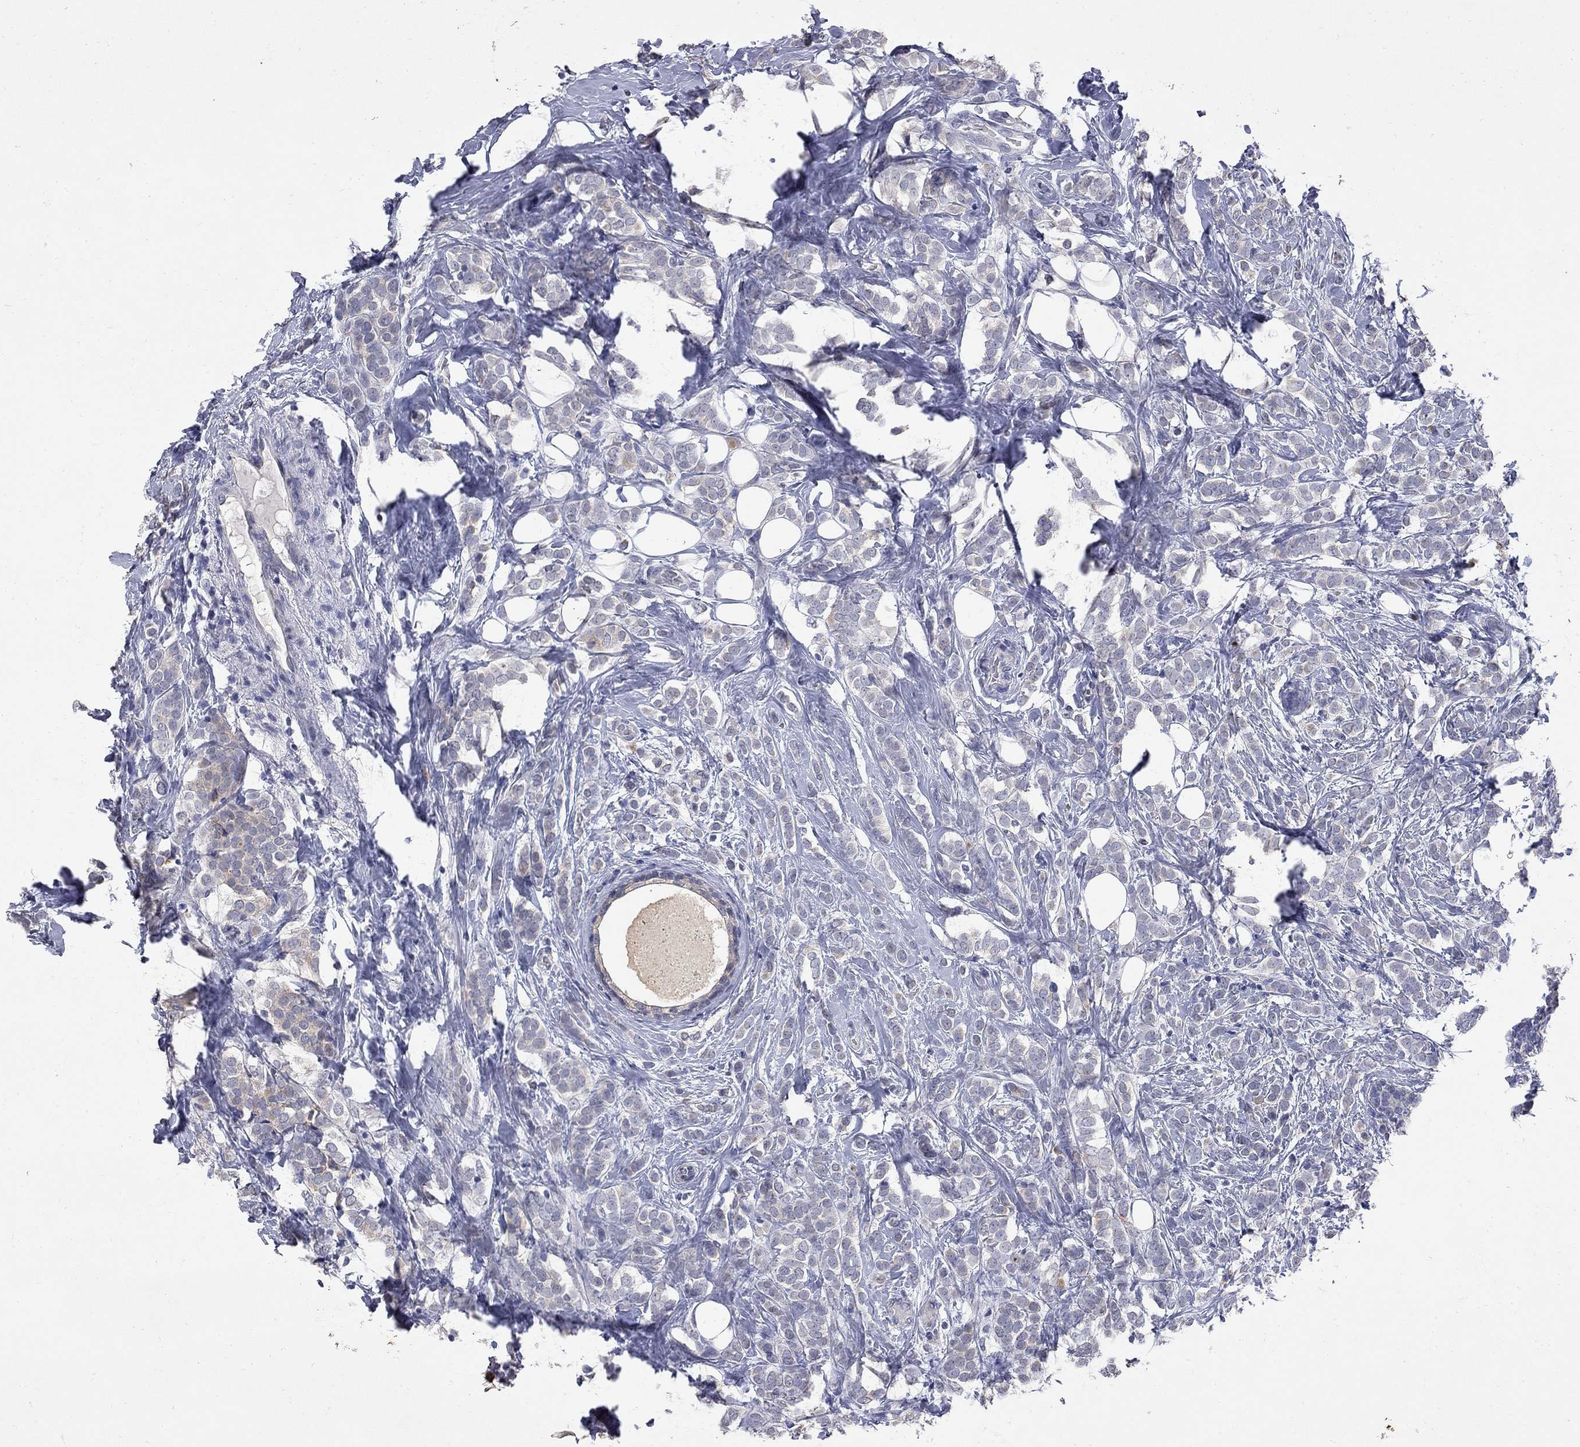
{"staining": {"intensity": "weak", "quantity": "<25%", "location": "cytoplasmic/membranous"}, "tissue": "breast cancer", "cell_type": "Tumor cells", "image_type": "cancer", "snomed": [{"axis": "morphology", "description": "Lobular carcinoma"}, {"axis": "topography", "description": "Breast"}], "caption": "Tumor cells are negative for protein expression in human breast lobular carcinoma.", "gene": "NOS2", "patient": {"sex": "female", "age": 49}}